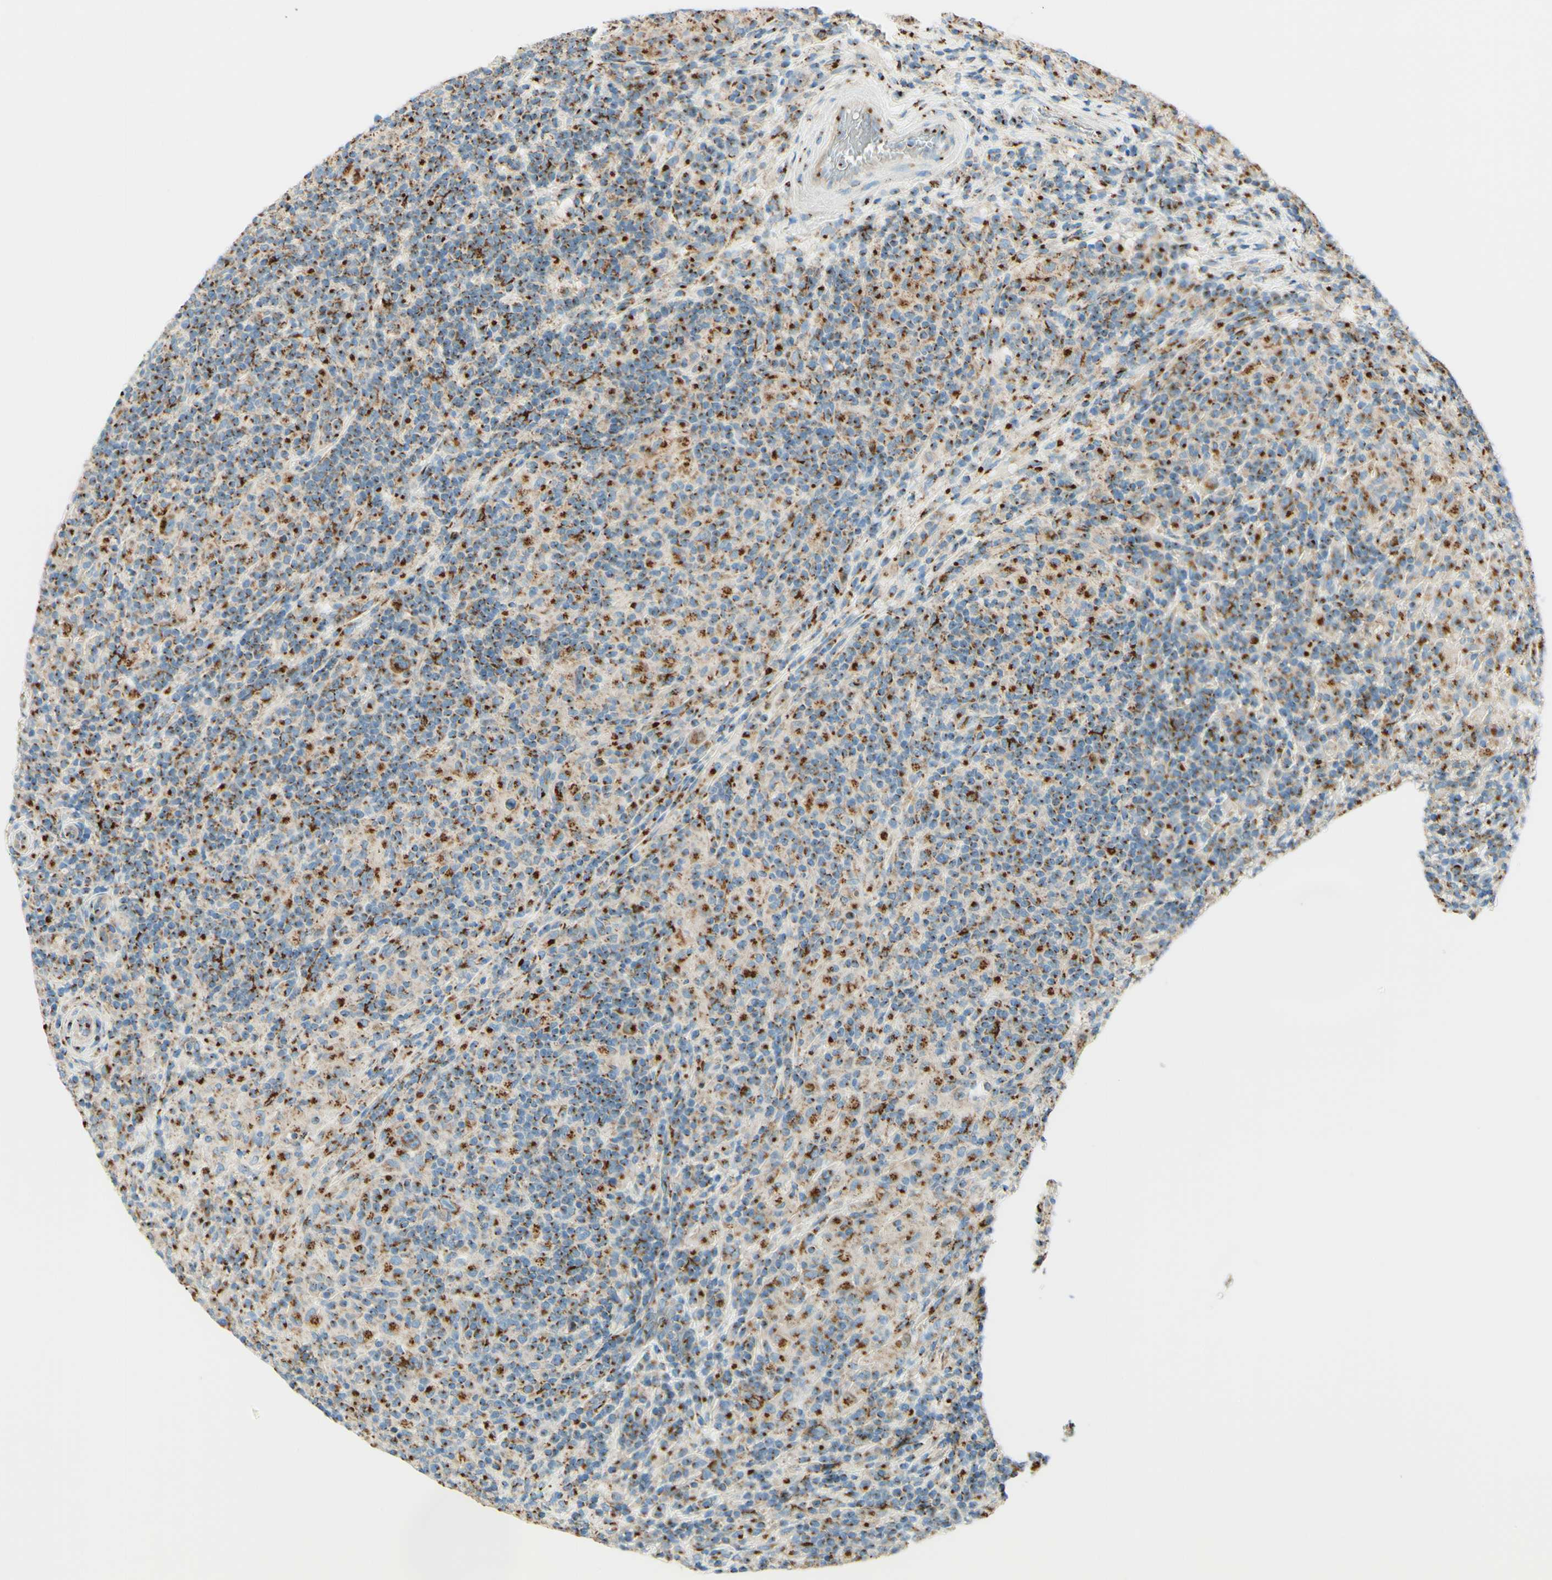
{"staining": {"intensity": "strong", "quantity": ">75%", "location": "cytoplasmic/membranous"}, "tissue": "lymphoma", "cell_type": "Tumor cells", "image_type": "cancer", "snomed": [{"axis": "morphology", "description": "Hodgkin's disease, NOS"}, {"axis": "topography", "description": "Lymph node"}], "caption": "IHC of Hodgkin's disease demonstrates high levels of strong cytoplasmic/membranous staining in about >75% of tumor cells.", "gene": "GOLGB1", "patient": {"sex": "male", "age": 70}}